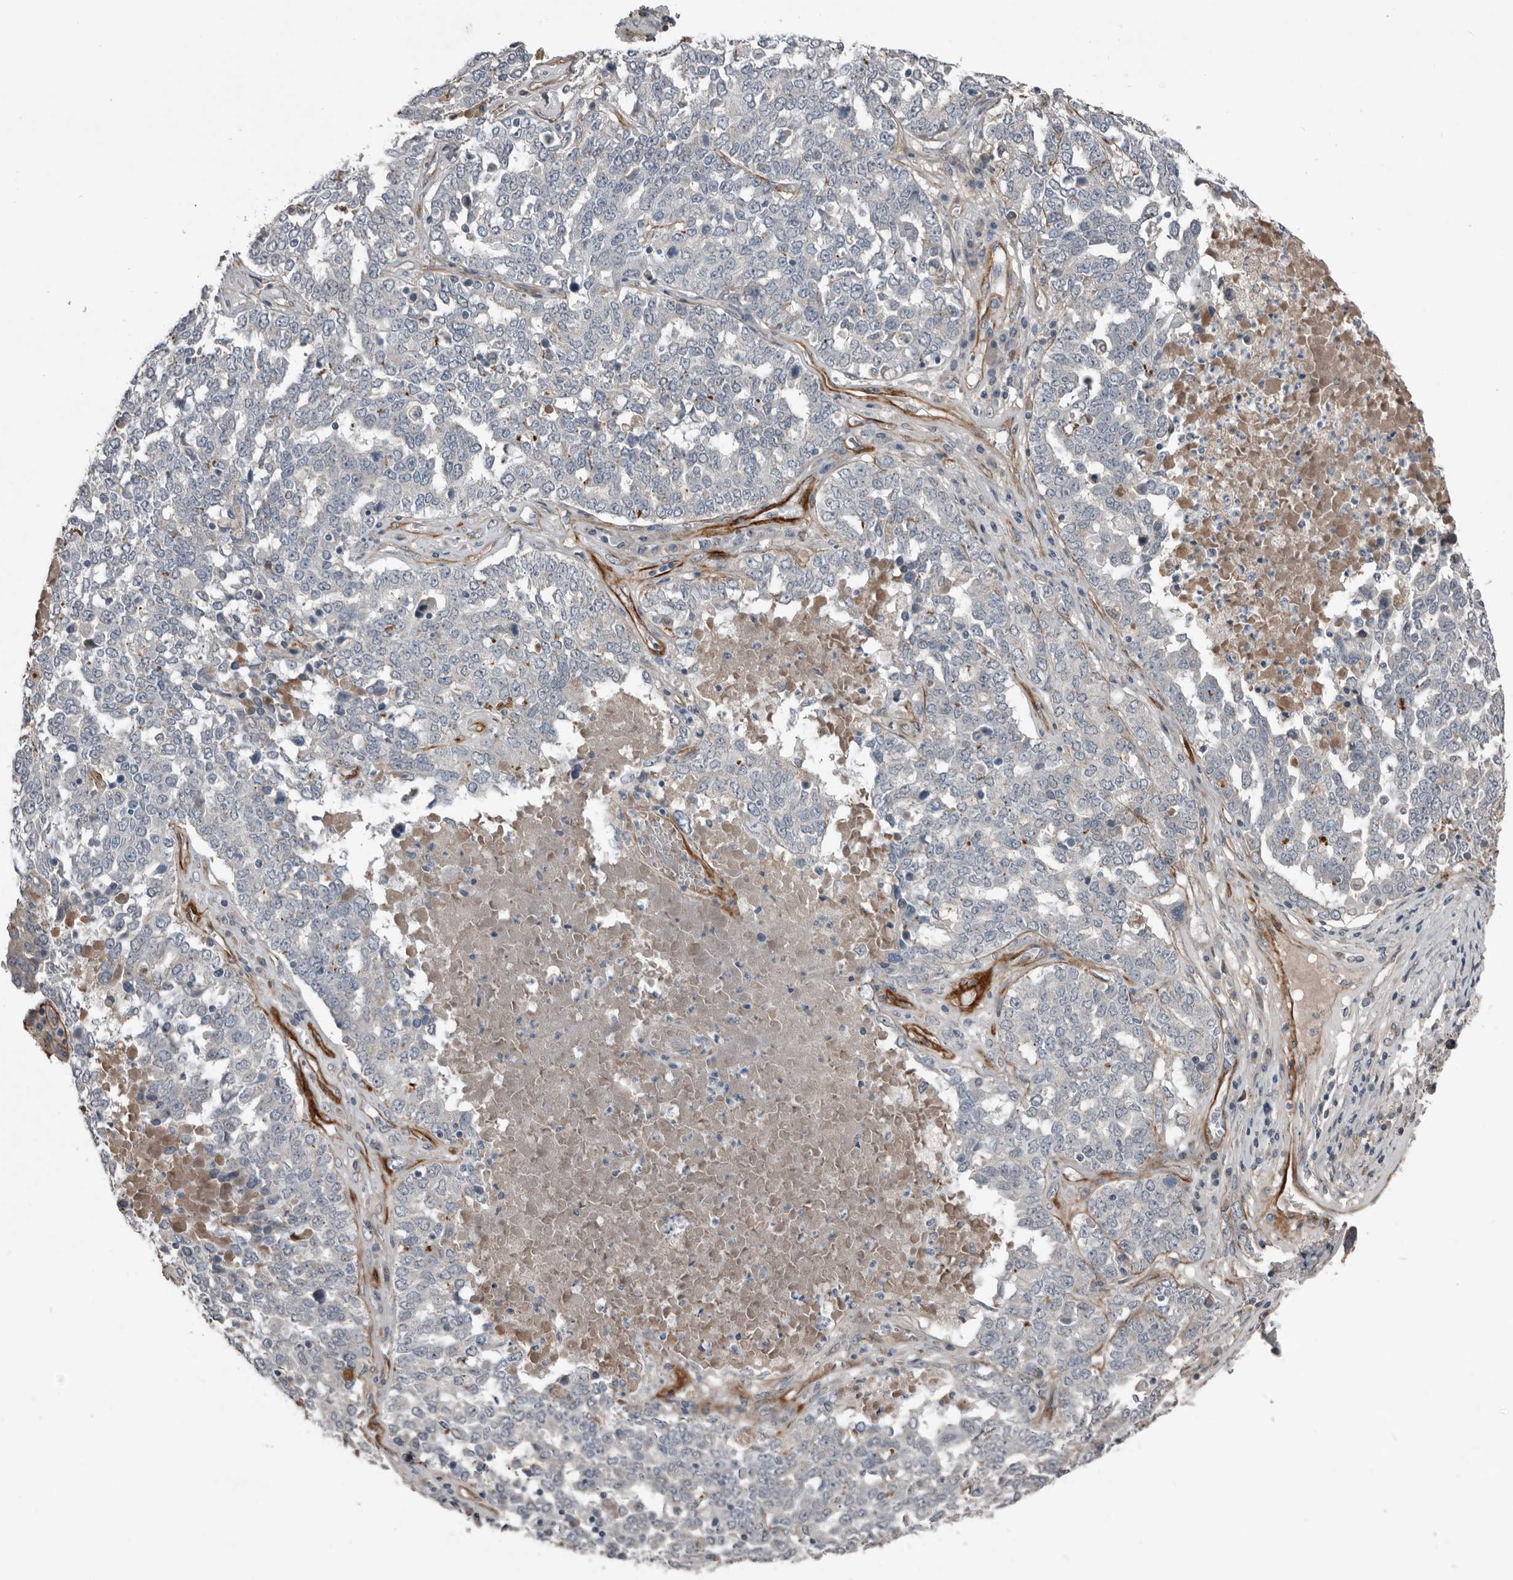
{"staining": {"intensity": "negative", "quantity": "none", "location": "none"}, "tissue": "ovarian cancer", "cell_type": "Tumor cells", "image_type": "cancer", "snomed": [{"axis": "morphology", "description": "Carcinoma, endometroid"}, {"axis": "topography", "description": "Ovary"}], "caption": "An image of endometroid carcinoma (ovarian) stained for a protein reveals no brown staining in tumor cells.", "gene": "C1orf216", "patient": {"sex": "female", "age": 62}}